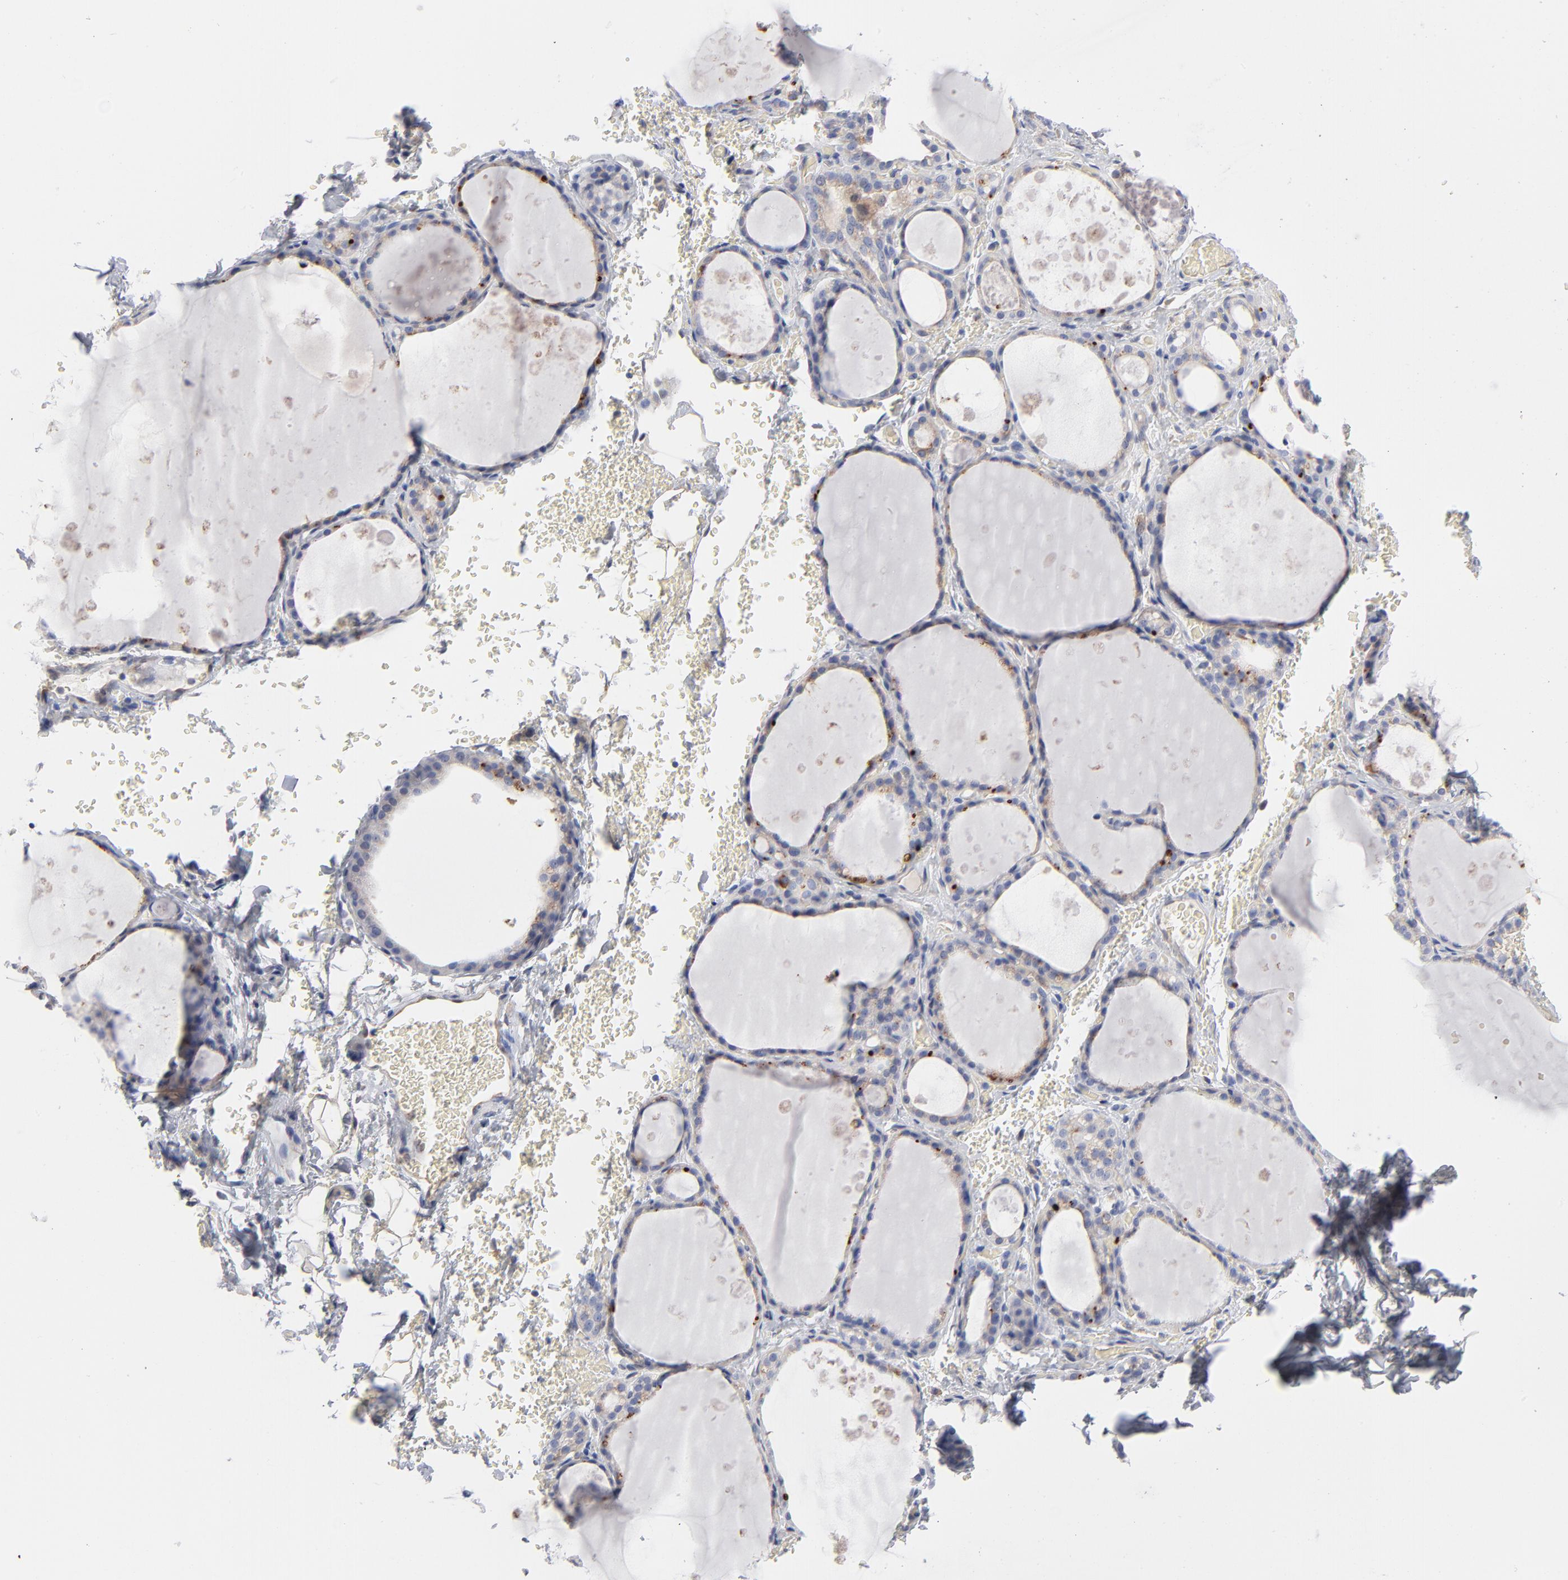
{"staining": {"intensity": "weak", "quantity": "25%-75%", "location": "cytoplasmic/membranous"}, "tissue": "thyroid gland", "cell_type": "Glandular cells", "image_type": "normal", "snomed": [{"axis": "morphology", "description": "Normal tissue, NOS"}, {"axis": "topography", "description": "Thyroid gland"}], "caption": "High-magnification brightfield microscopy of benign thyroid gland stained with DAB (brown) and counterstained with hematoxylin (blue). glandular cells exhibit weak cytoplasmic/membranous staining is appreciated in about25%-75% of cells. (brown staining indicates protein expression, while blue staining denotes nuclei).", "gene": "ARRB1", "patient": {"sex": "male", "age": 61}}